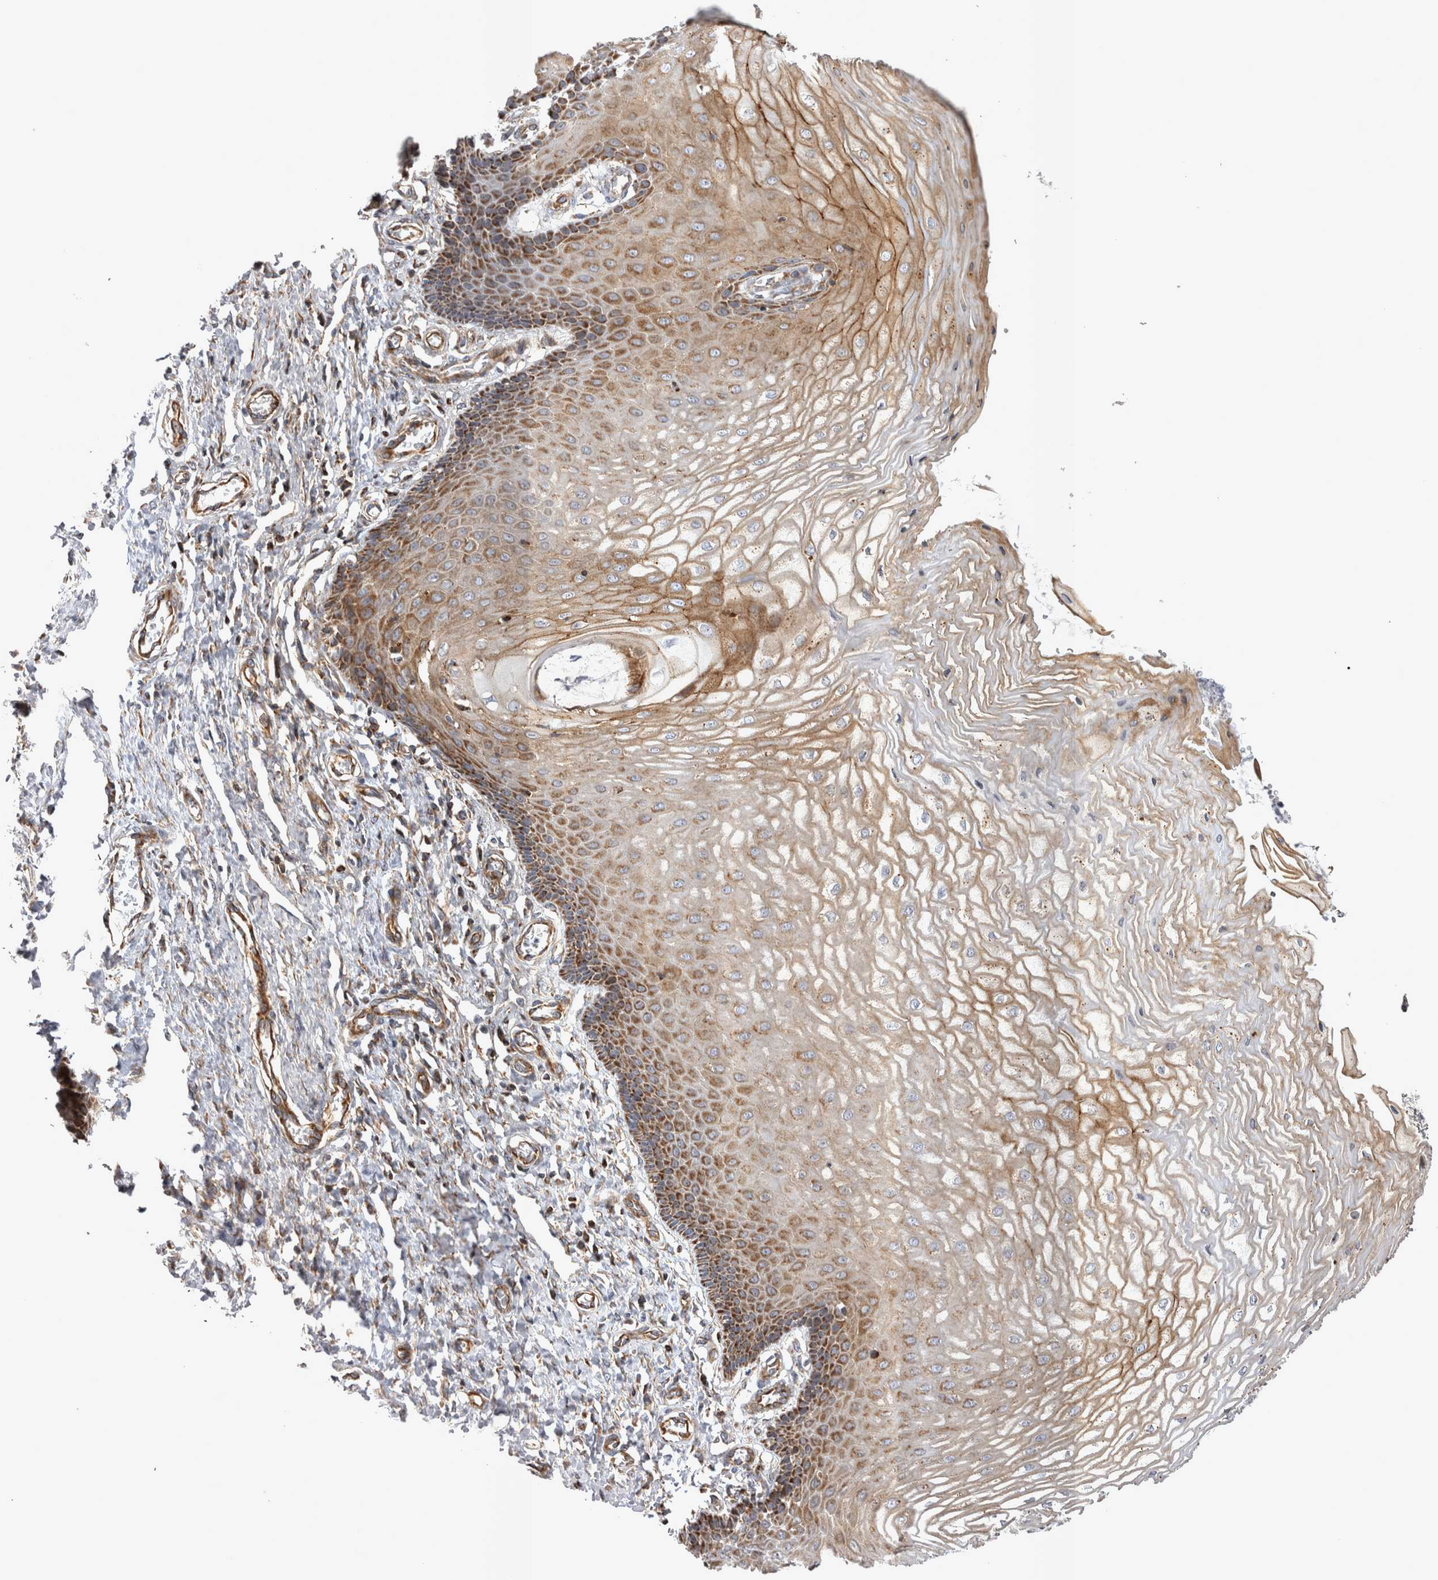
{"staining": {"intensity": "moderate", "quantity": "25%-75%", "location": "cytoplasmic/membranous"}, "tissue": "cervix", "cell_type": "Glandular cells", "image_type": "normal", "snomed": [{"axis": "morphology", "description": "Normal tissue, NOS"}, {"axis": "topography", "description": "Cervix"}], "caption": "Approximately 25%-75% of glandular cells in normal human cervix display moderate cytoplasmic/membranous protein positivity as visualized by brown immunohistochemical staining.", "gene": "TSPOAP1", "patient": {"sex": "female", "age": 55}}